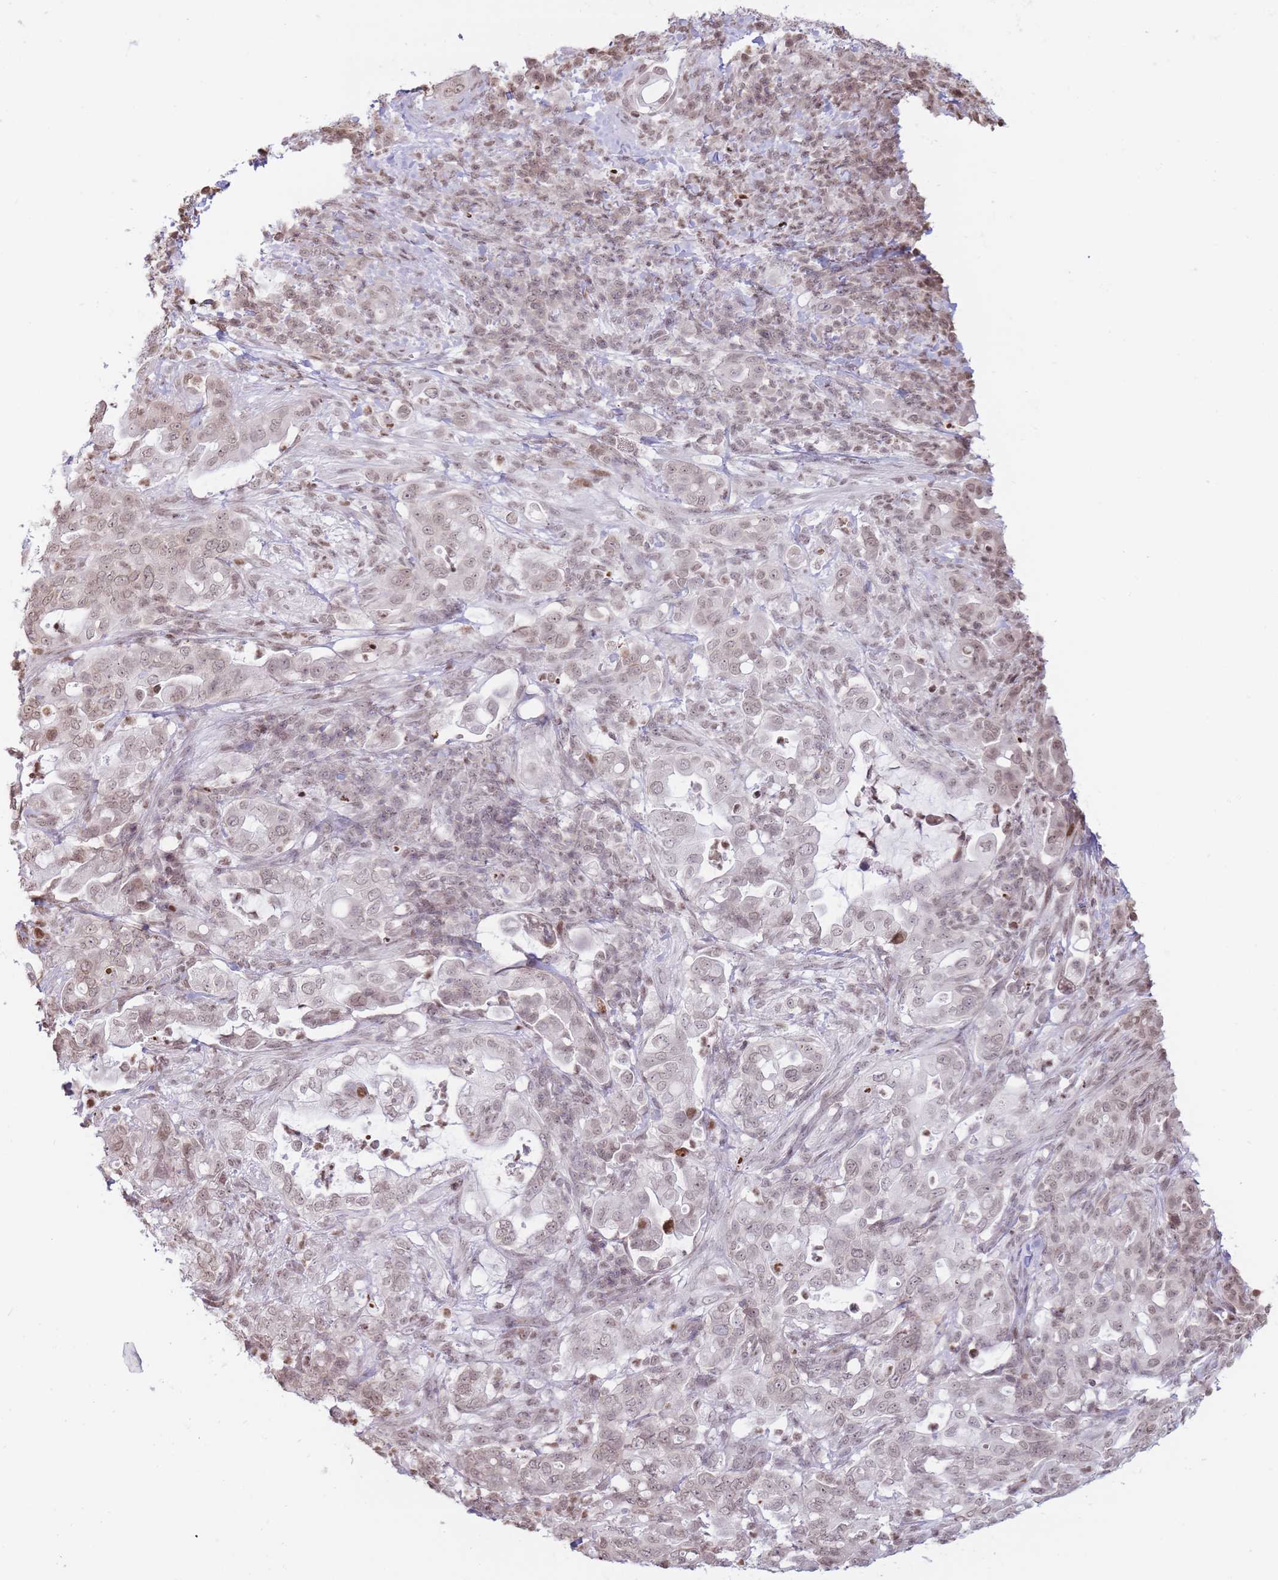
{"staining": {"intensity": "weak", "quantity": "25%-75%", "location": "nuclear"}, "tissue": "pancreatic cancer", "cell_type": "Tumor cells", "image_type": "cancer", "snomed": [{"axis": "morphology", "description": "Normal tissue, NOS"}, {"axis": "morphology", "description": "Adenocarcinoma, NOS"}, {"axis": "topography", "description": "Lymph node"}, {"axis": "topography", "description": "Pancreas"}], "caption": "Immunohistochemistry (IHC) histopathology image of pancreatic cancer (adenocarcinoma) stained for a protein (brown), which reveals low levels of weak nuclear positivity in about 25%-75% of tumor cells.", "gene": "SHISAL1", "patient": {"sex": "female", "age": 67}}